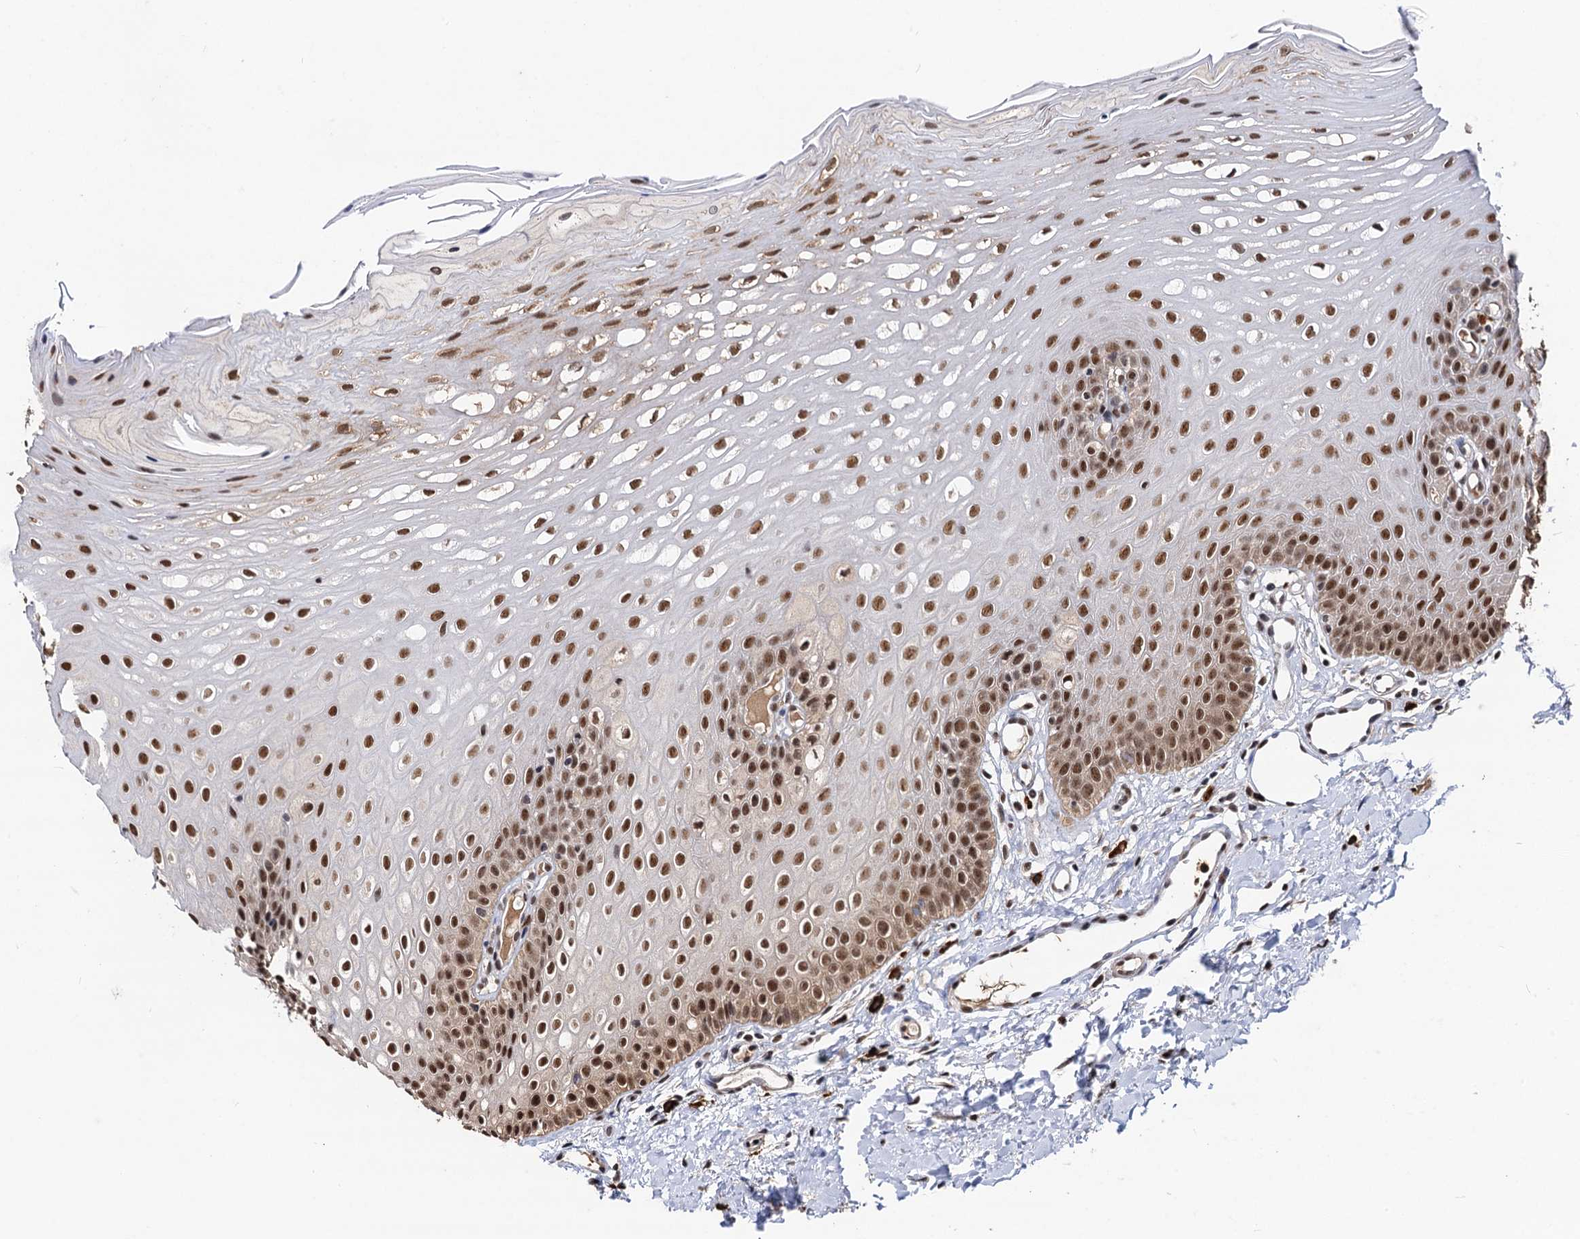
{"staining": {"intensity": "strong", "quantity": ">75%", "location": "nuclear"}, "tissue": "oral mucosa", "cell_type": "Squamous epithelial cells", "image_type": "normal", "snomed": [{"axis": "morphology", "description": "Normal tissue, NOS"}, {"axis": "topography", "description": "Oral tissue"}], "caption": "DAB (3,3'-diaminobenzidine) immunohistochemical staining of benign oral mucosa exhibits strong nuclear protein positivity in approximately >75% of squamous epithelial cells. The staining was performed using DAB (3,3'-diaminobenzidine), with brown indicating positive protein expression. Nuclei are stained blue with hematoxylin.", "gene": "SFSWAP", "patient": {"sex": "female", "age": 39}}